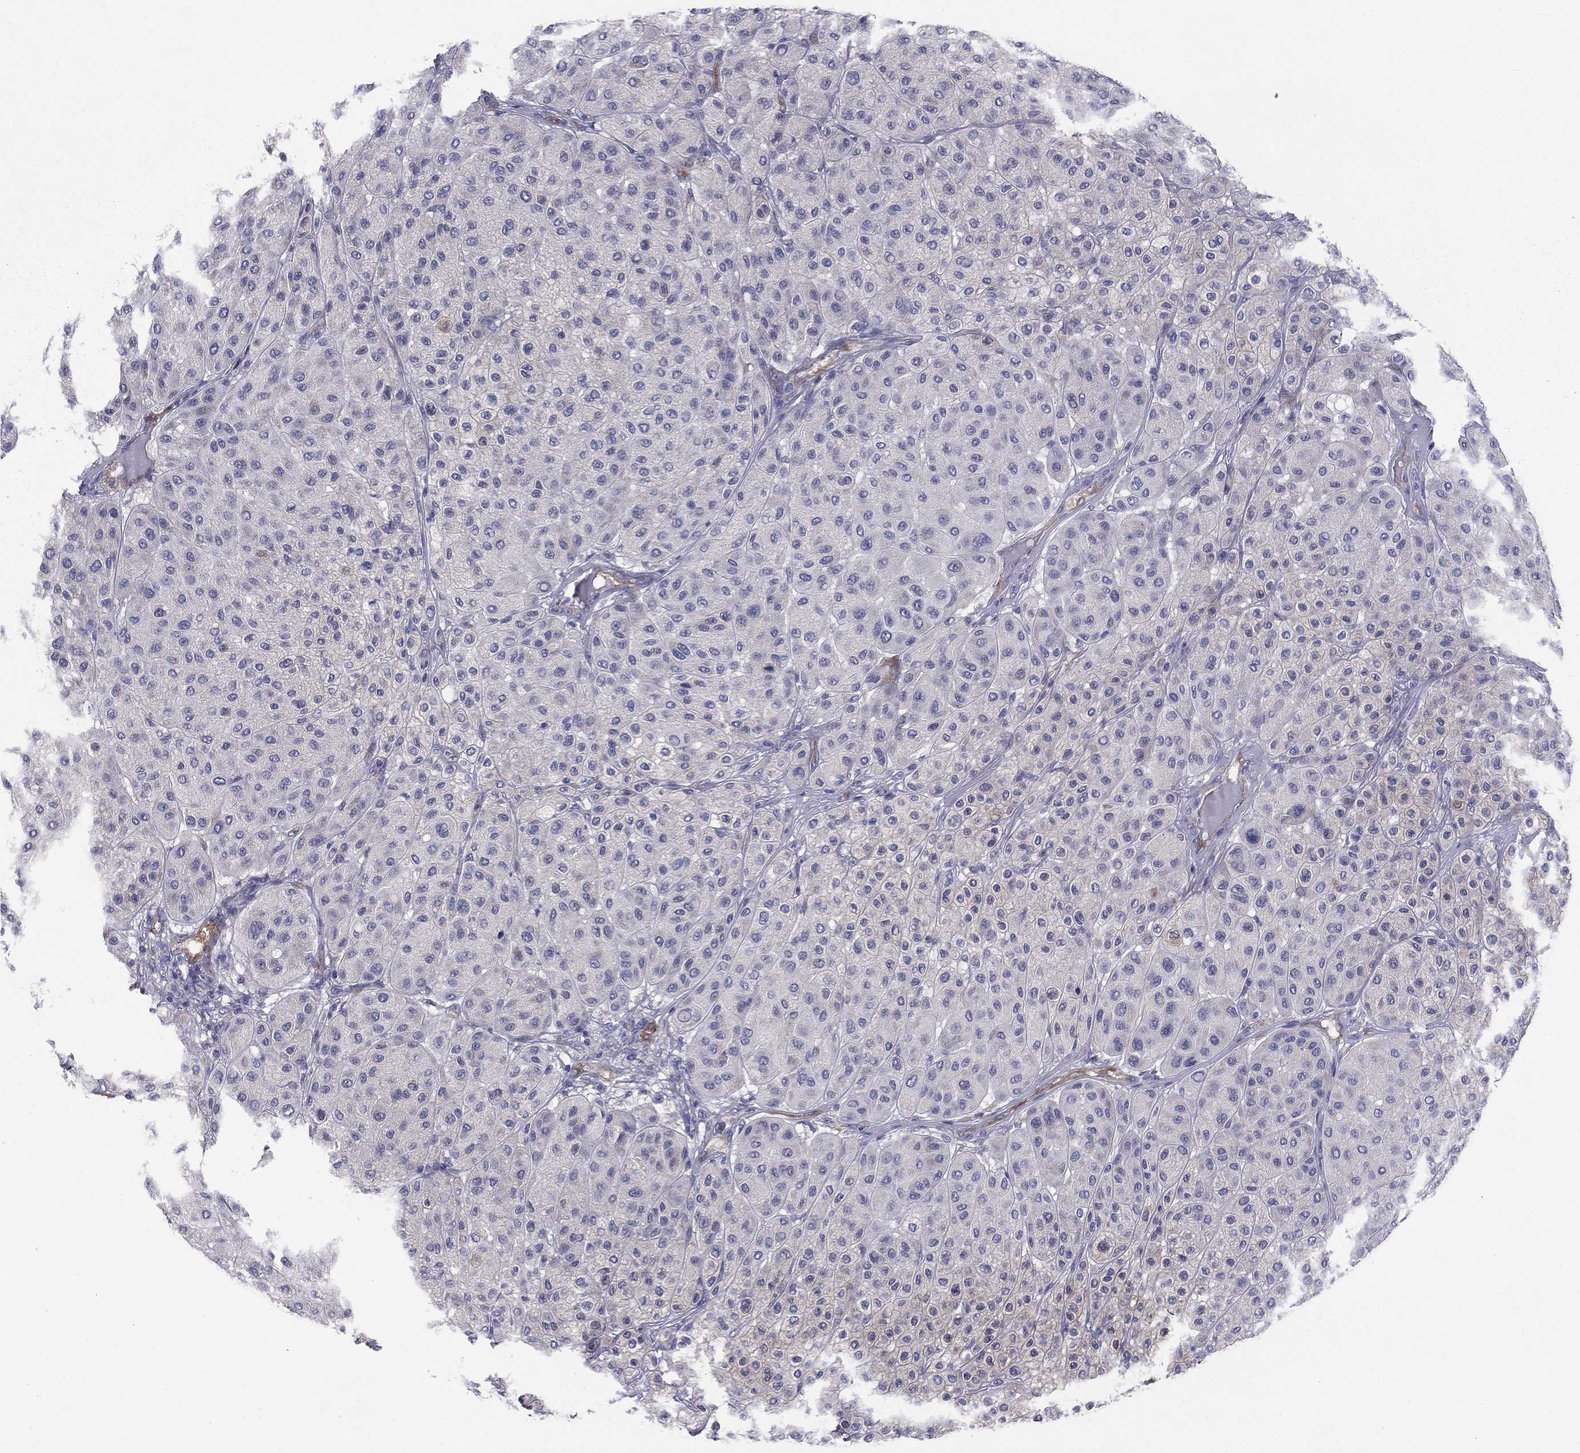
{"staining": {"intensity": "negative", "quantity": "none", "location": "none"}, "tissue": "melanoma", "cell_type": "Tumor cells", "image_type": "cancer", "snomed": [{"axis": "morphology", "description": "Malignant melanoma, Metastatic site"}, {"axis": "topography", "description": "Smooth muscle"}], "caption": "Melanoma stained for a protein using IHC exhibits no positivity tumor cells.", "gene": "EMP2", "patient": {"sex": "male", "age": 41}}